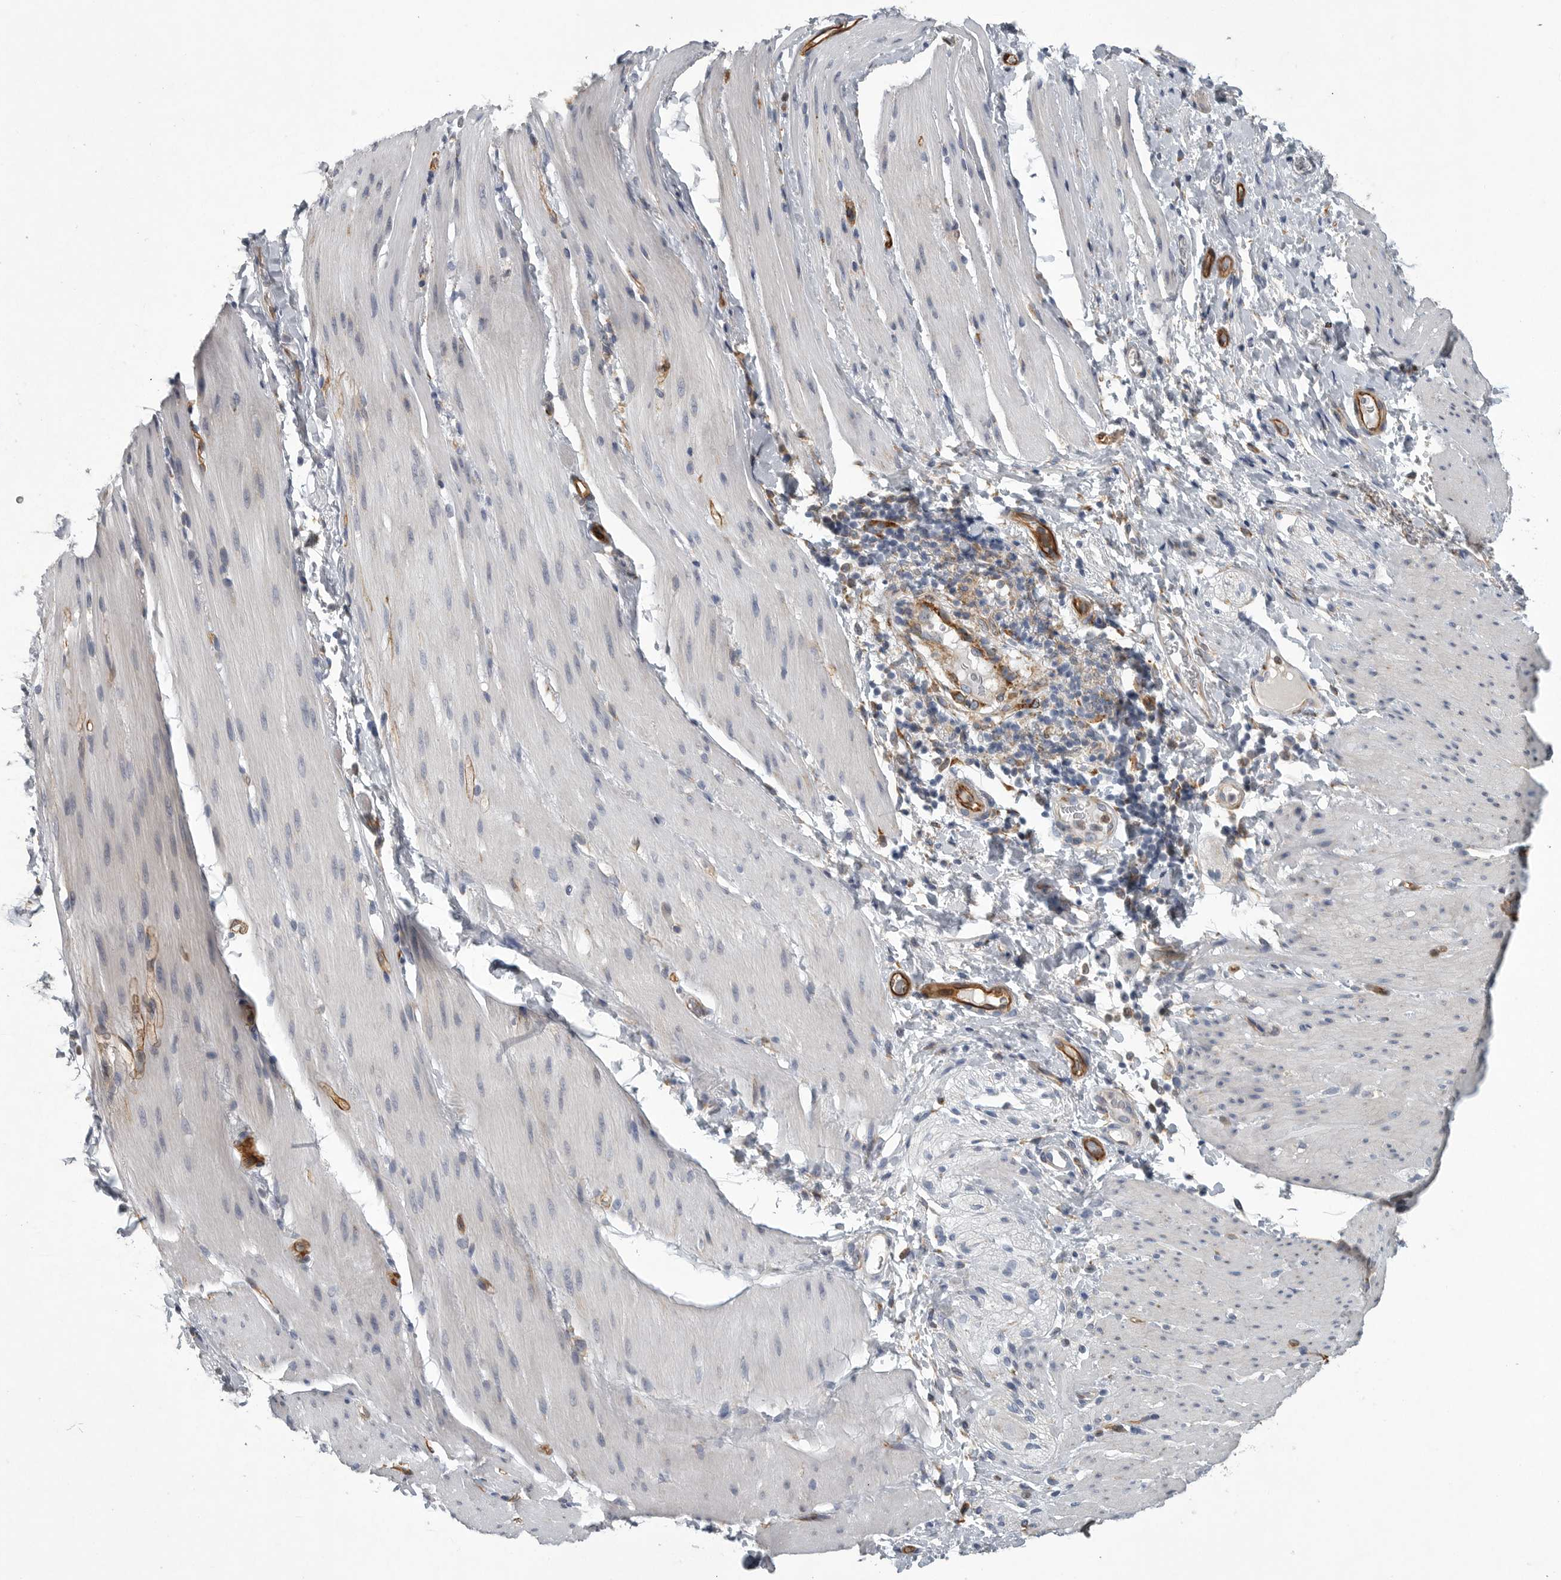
{"staining": {"intensity": "weak", "quantity": "<25%", "location": "cytoplasmic/membranous"}, "tissue": "smooth muscle", "cell_type": "Smooth muscle cells", "image_type": "normal", "snomed": [{"axis": "morphology", "description": "Normal tissue, NOS"}, {"axis": "topography", "description": "Smooth muscle"}, {"axis": "topography", "description": "Small intestine"}], "caption": "The photomicrograph displays no significant positivity in smooth muscle cells of smooth muscle. (Brightfield microscopy of DAB (3,3'-diaminobenzidine) immunohistochemistry at high magnification).", "gene": "MINPP1", "patient": {"sex": "female", "age": 84}}